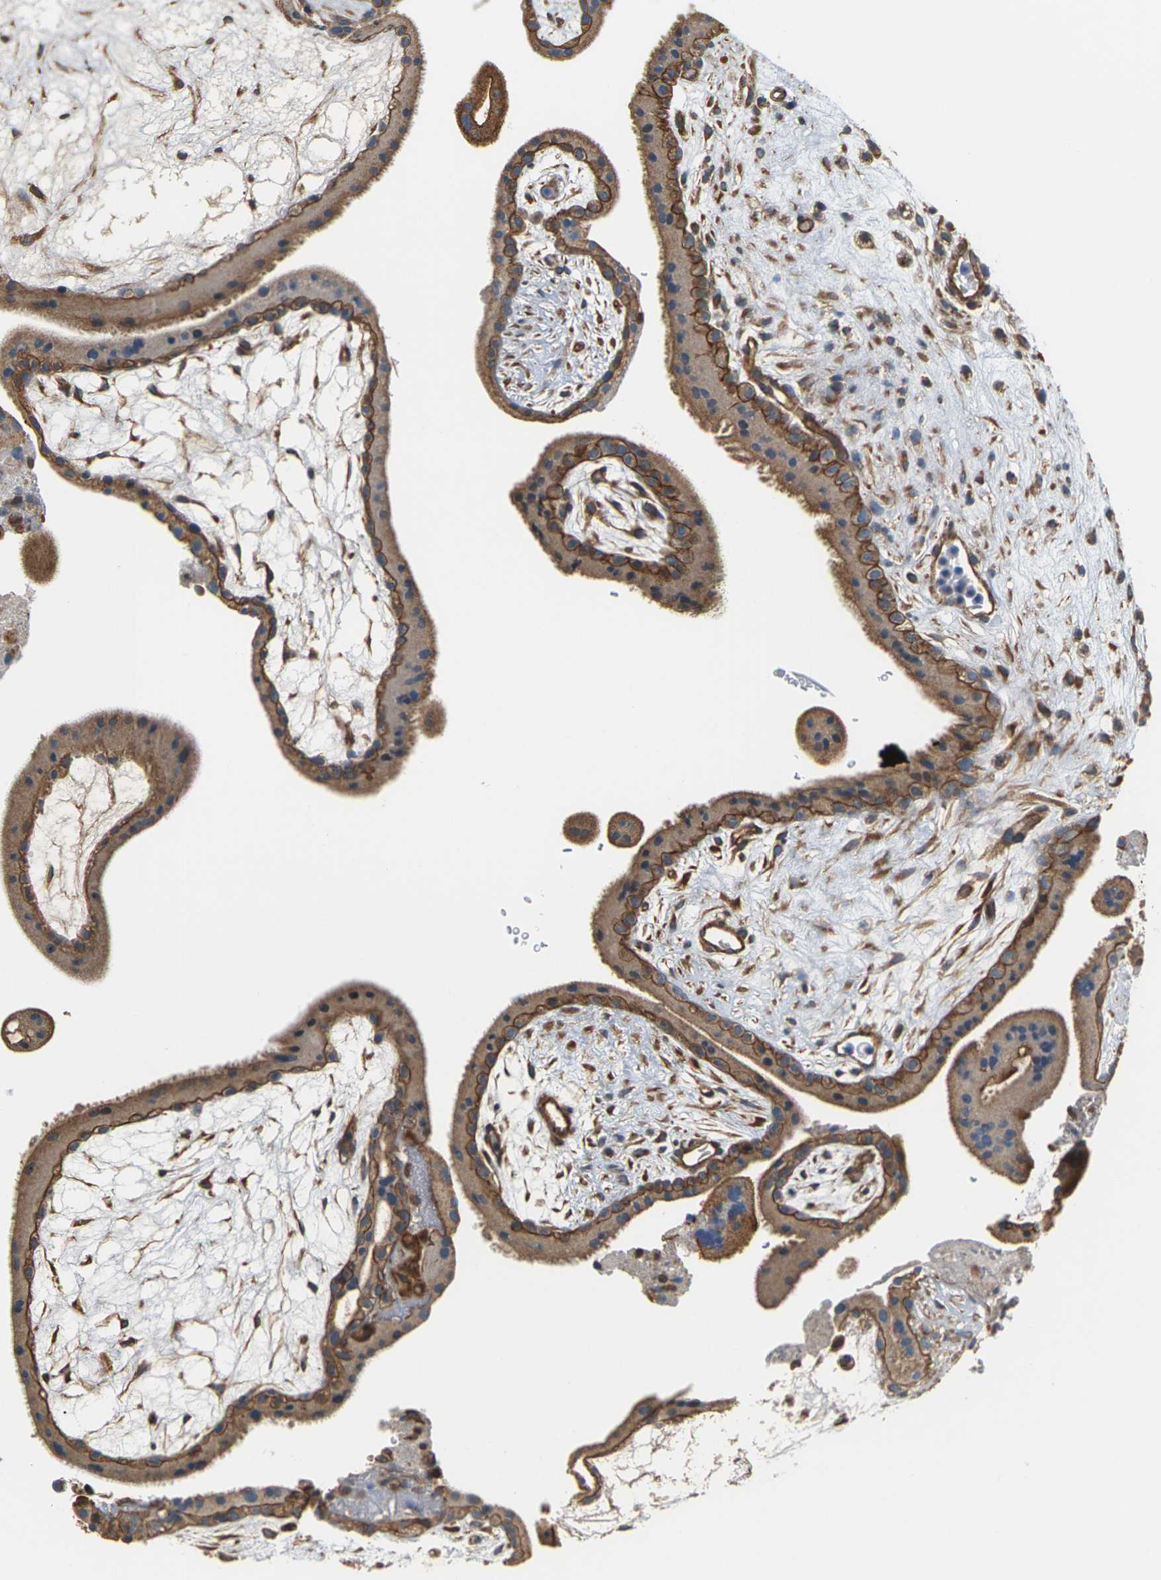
{"staining": {"intensity": "moderate", "quantity": ">75%", "location": "cytoplasmic/membranous"}, "tissue": "placenta", "cell_type": "Trophoblastic cells", "image_type": "normal", "snomed": [{"axis": "morphology", "description": "Normal tissue, NOS"}, {"axis": "topography", "description": "Placenta"}], "caption": "Protein expression analysis of unremarkable human placenta reveals moderate cytoplasmic/membranous staining in approximately >75% of trophoblastic cells.", "gene": "PCDHB4", "patient": {"sex": "female", "age": 19}}